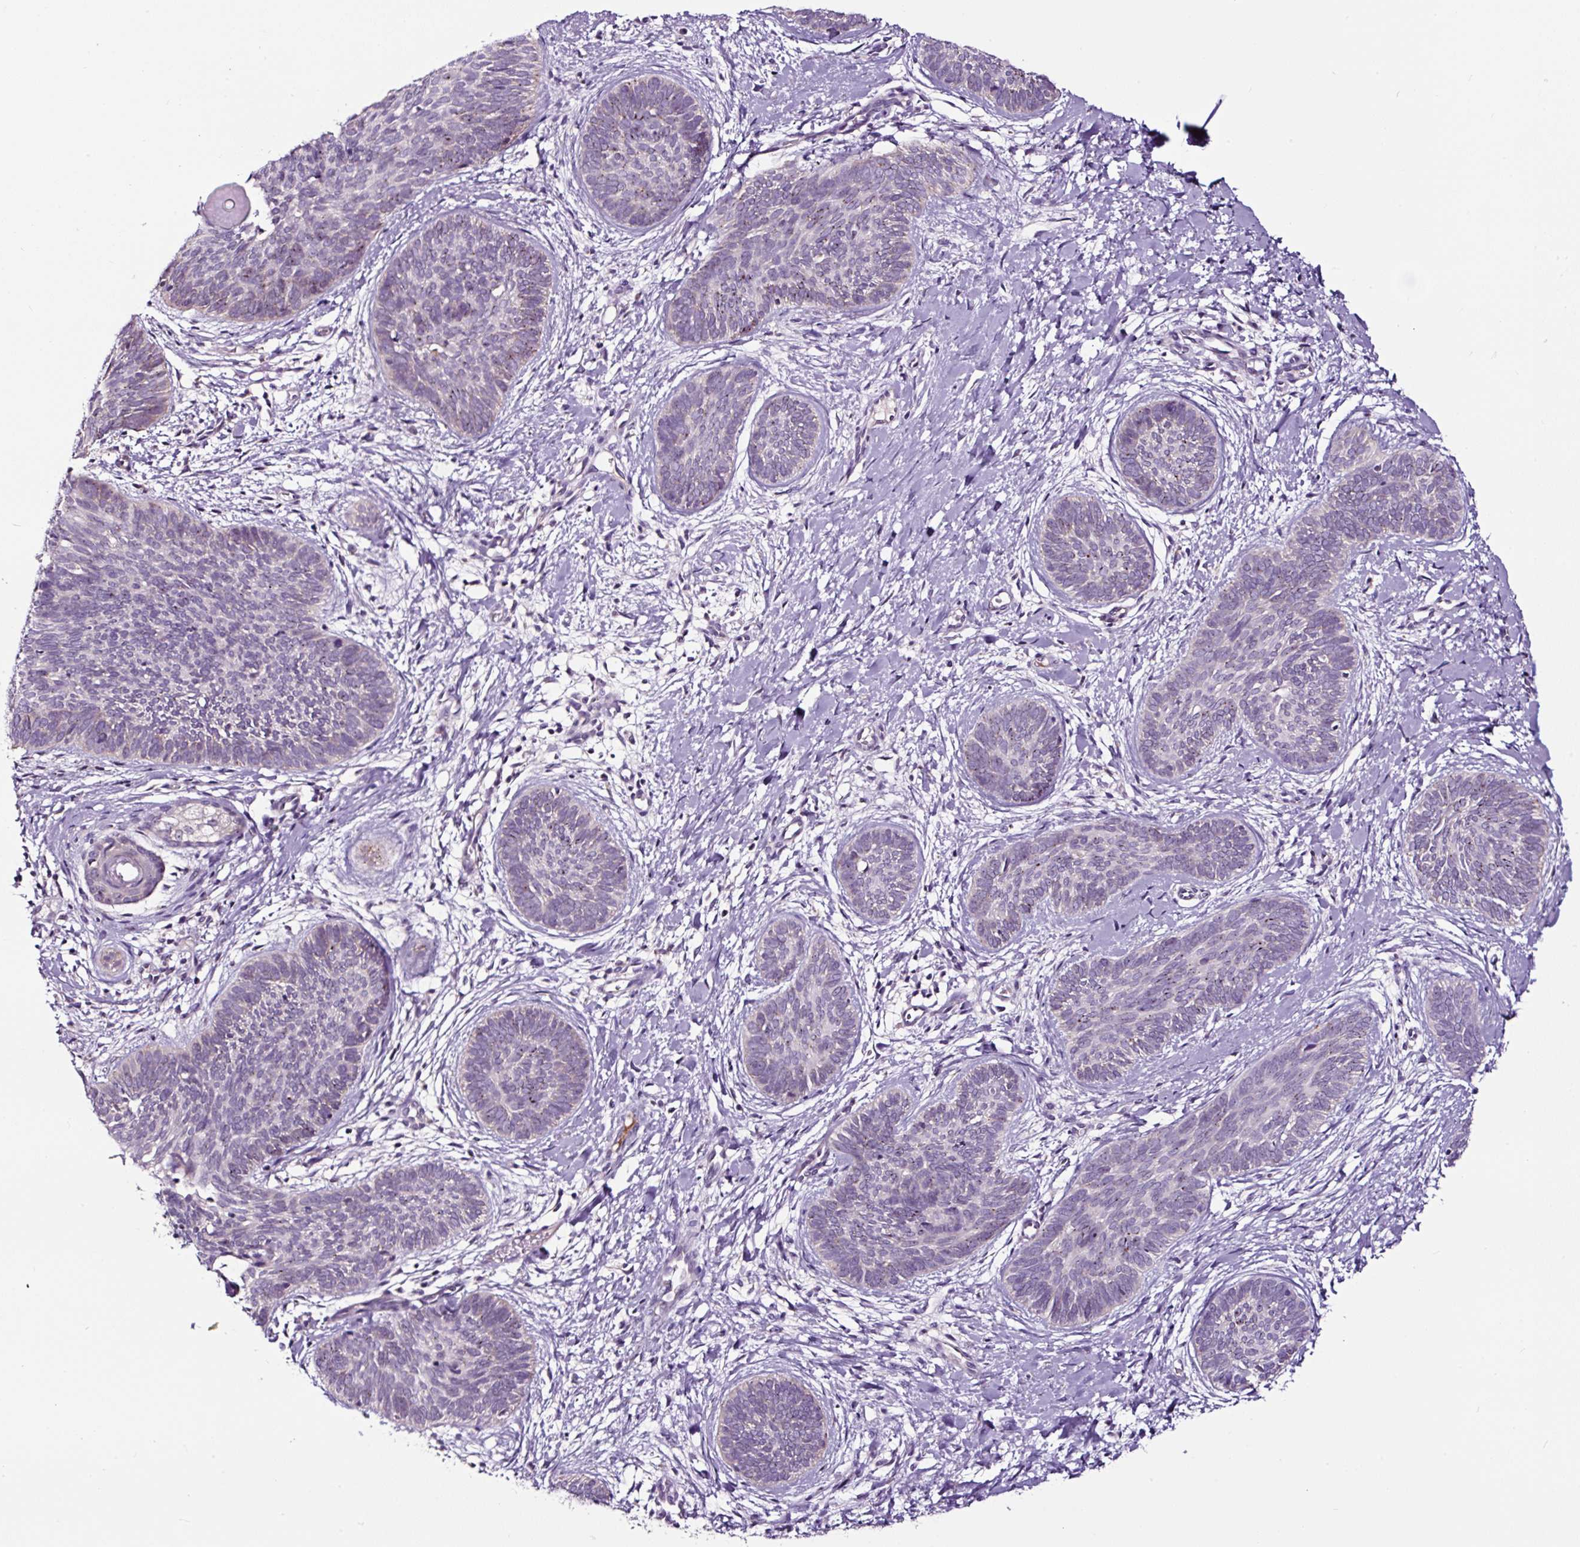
{"staining": {"intensity": "negative", "quantity": "none", "location": "none"}, "tissue": "skin cancer", "cell_type": "Tumor cells", "image_type": "cancer", "snomed": [{"axis": "morphology", "description": "Basal cell carcinoma"}, {"axis": "topography", "description": "Skin"}], "caption": "Skin cancer stained for a protein using immunohistochemistry (IHC) displays no staining tumor cells.", "gene": "NOM1", "patient": {"sex": "female", "age": 81}}